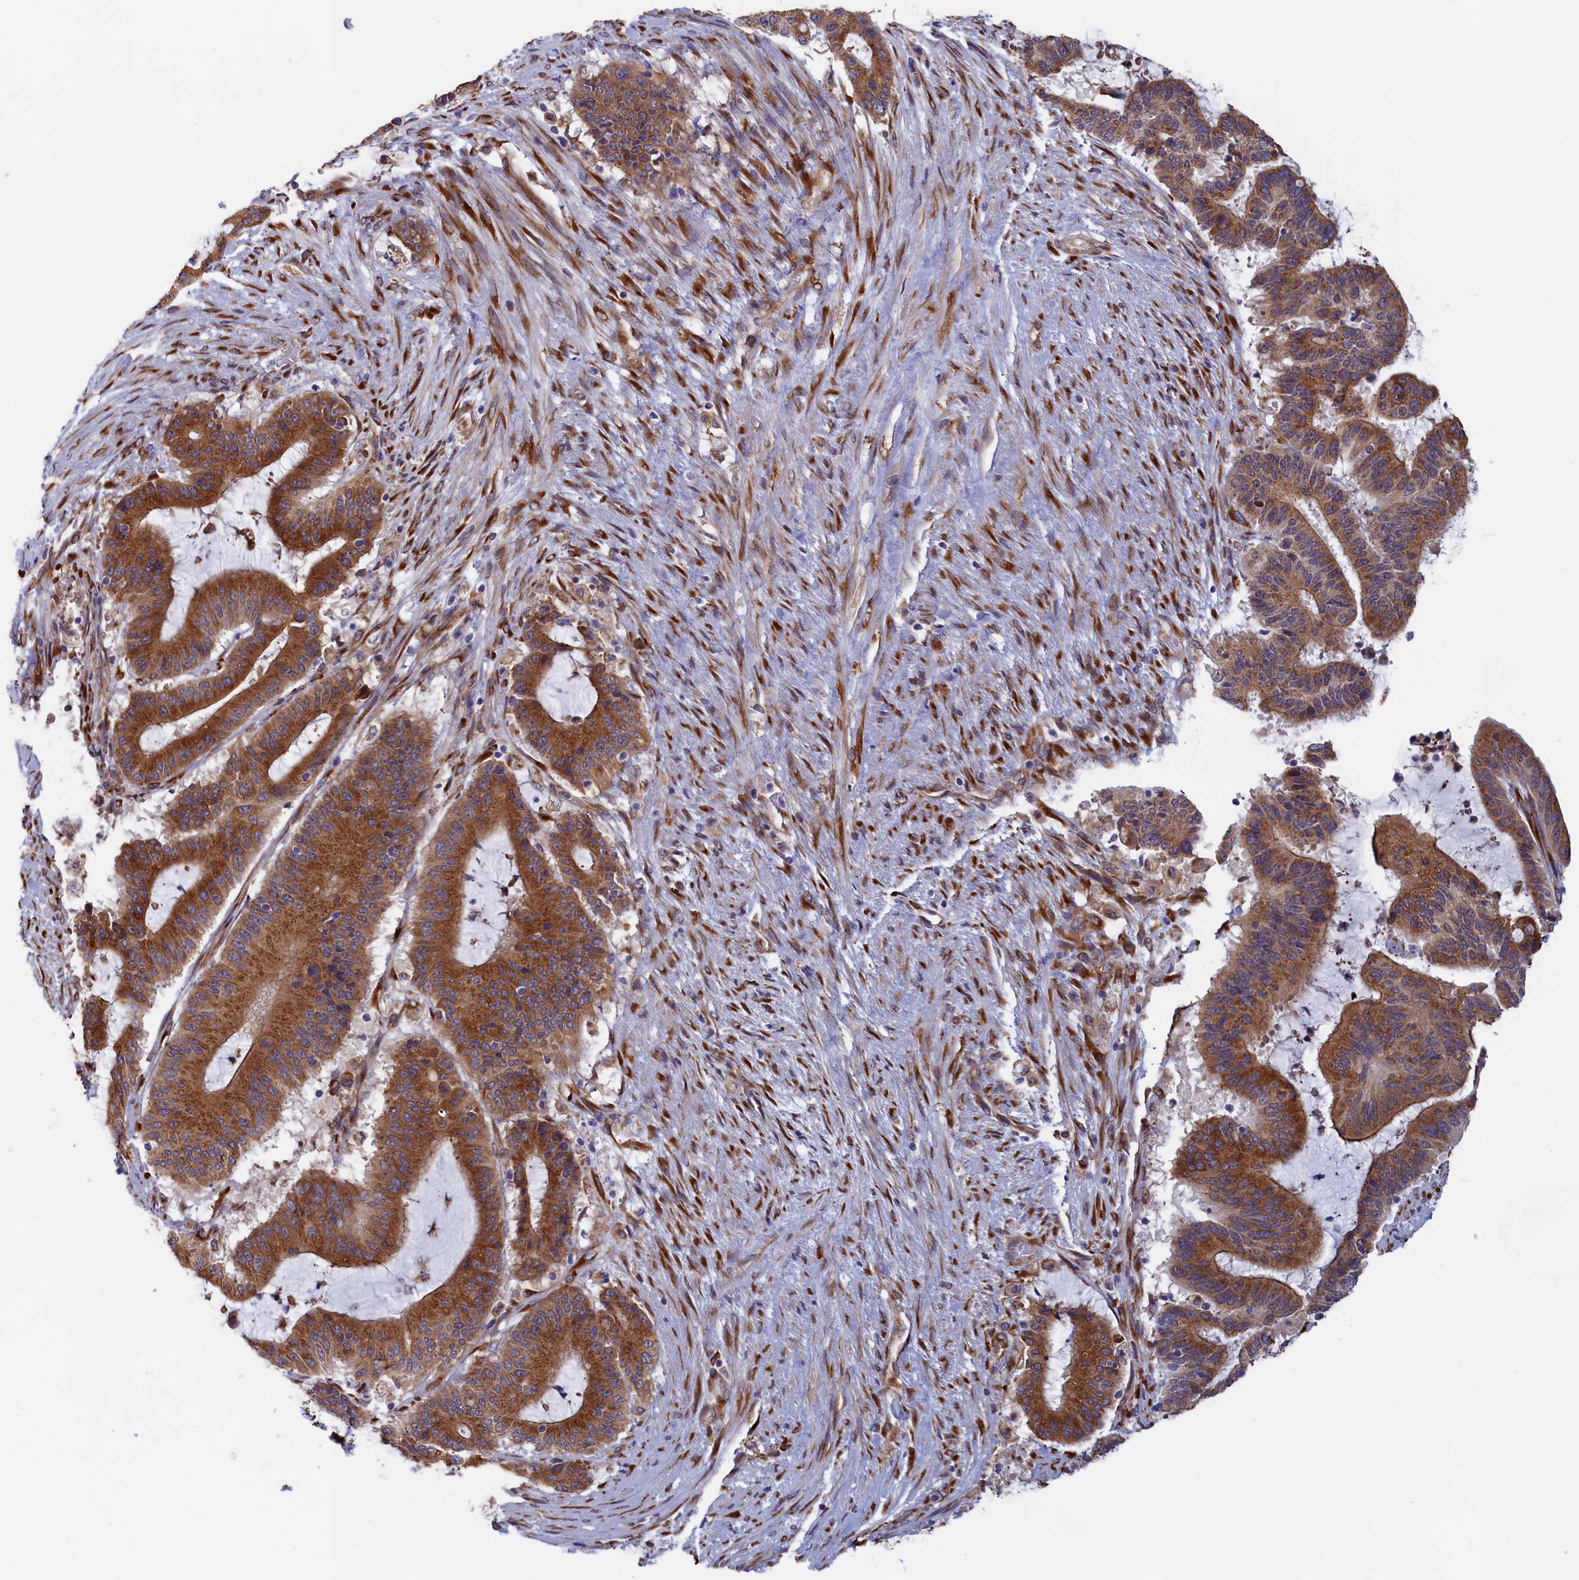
{"staining": {"intensity": "moderate", "quantity": ">75%", "location": "cytoplasmic/membranous"}, "tissue": "liver cancer", "cell_type": "Tumor cells", "image_type": "cancer", "snomed": [{"axis": "morphology", "description": "Normal tissue, NOS"}, {"axis": "morphology", "description": "Cholangiocarcinoma"}, {"axis": "topography", "description": "Liver"}, {"axis": "topography", "description": "Peripheral nerve tissue"}], "caption": "DAB immunohistochemical staining of liver cancer (cholangiocarcinoma) exhibits moderate cytoplasmic/membranous protein staining in approximately >75% of tumor cells. Nuclei are stained in blue.", "gene": "CCDC68", "patient": {"sex": "female", "age": 73}}